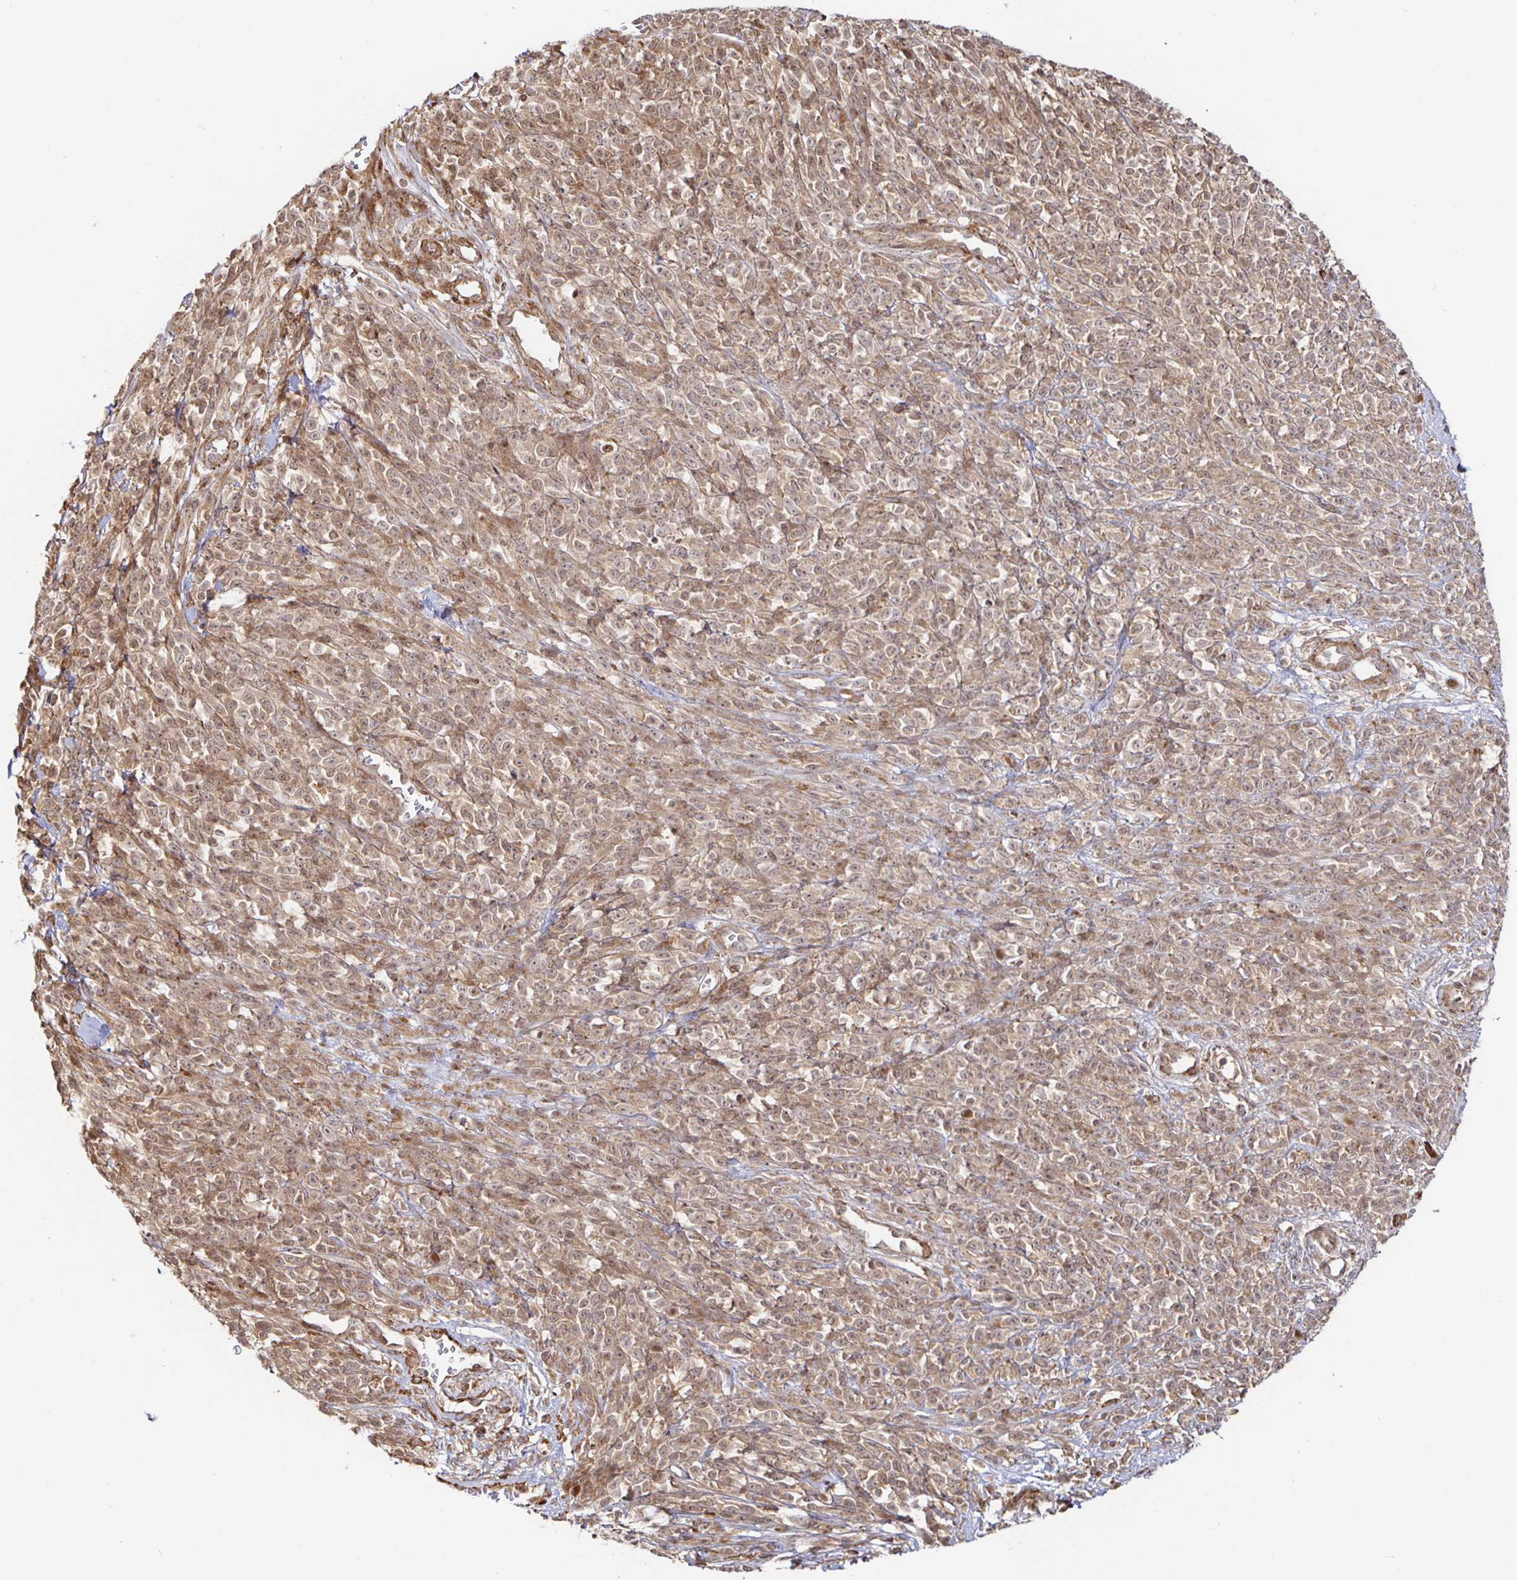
{"staining": {"intensity": "weak", "quantity": ">75%", "location": "nuclear"}, "tissue": "melanoma", "cell_type": "Tumor cells", "image_type": "cancer", "snomed": [{"axis": "morphology", "description": "Malignant melanoma, NOS"}, {"axis": "topography", "description": "Skin"}, {"axis": "topography", "description": "Skin of trunk"}], "caption": "Protein staining by IHC exhibits weak nuclear staining in about >75% of tumor cells in malignant melanoma.", "gene": "STRAP", "patient": {"sex": "male", "age": 74}}